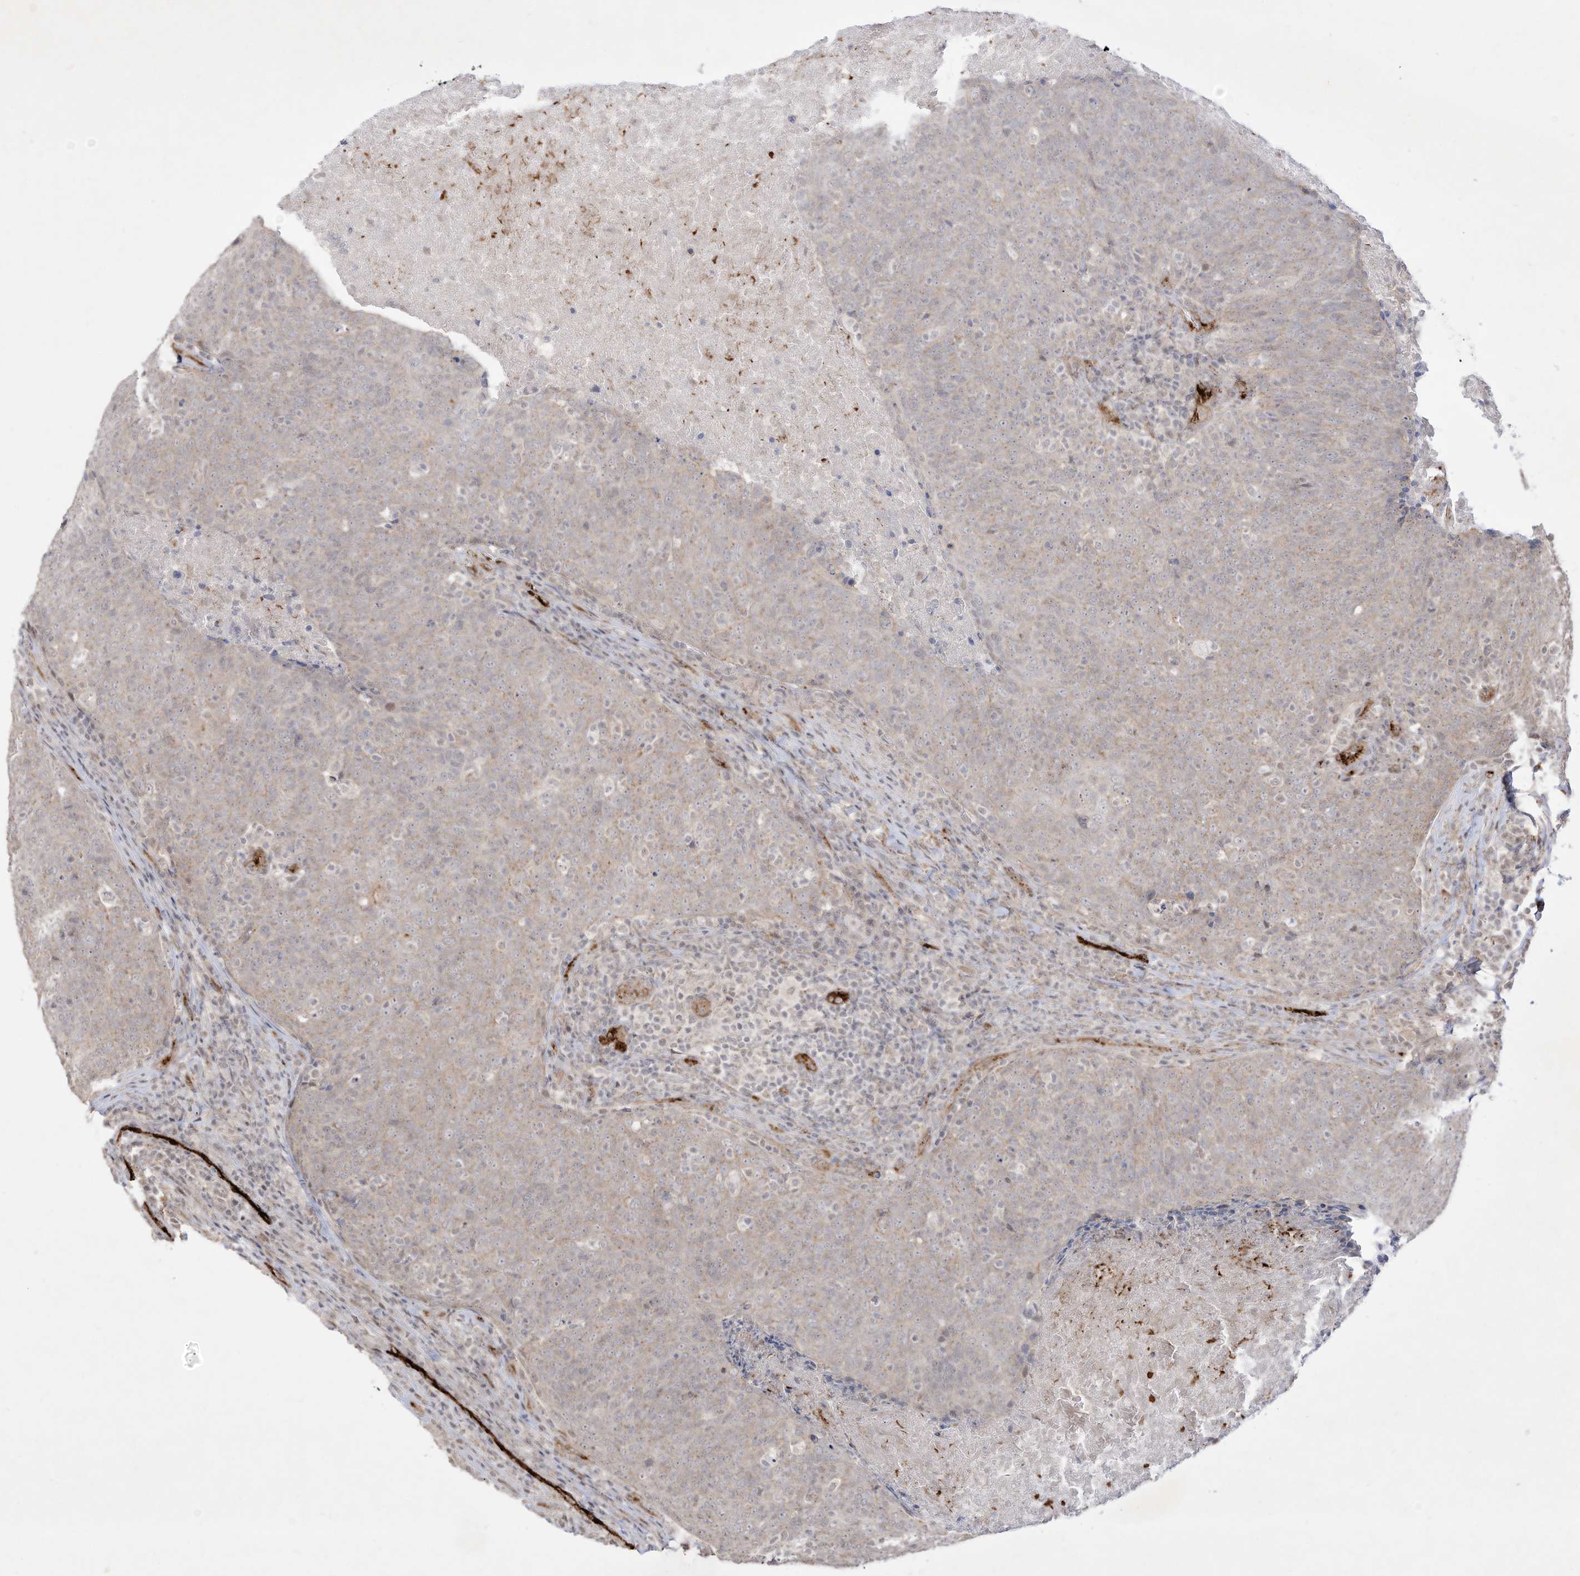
{"staining": {"intensity": "negative", "quantity": "none", "location": "none"}, "tissue": "head and neck cancer", "cell_type": "Tumor cells", "image_type": "cancer", "snomed": [{"axis": "morphology", "description": "Squamous cell carcinoma, NOS"}, {"axis": "morphology", "description": "Squamous cell carcinoma, metastatic, NOS"}, {"axis": "topography", "description": "Lymph node"}, {"axis": "topography", "description": "Head-Neck"}], "caption": "Photomicrograph shows no protein staining in tumor cells of head and neck cancer tissue.", "gene": "ZGRF1", "patient": {"sex": "male", "age": 62}}